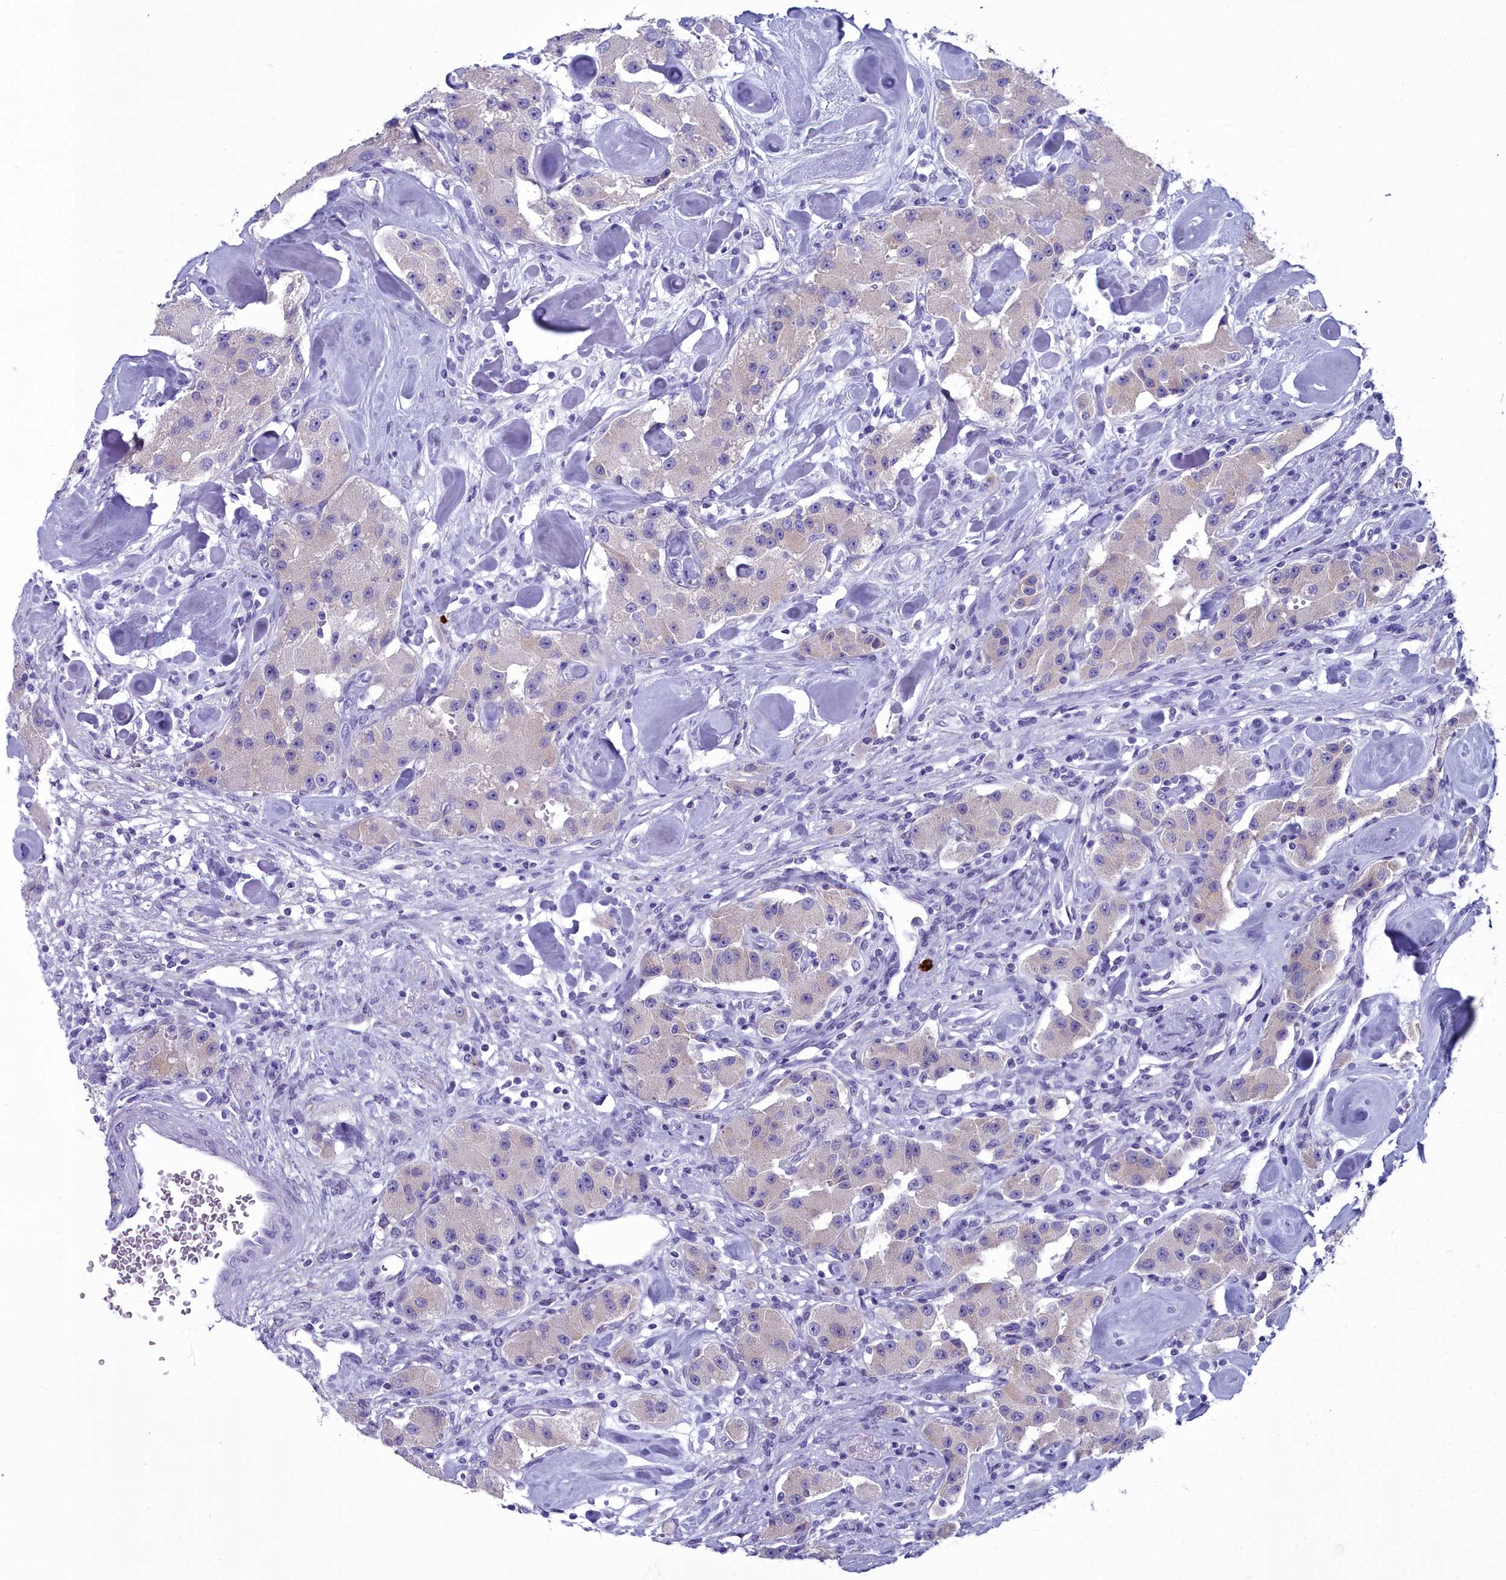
{"staining": {"intensity": "negative", "quantity": "none", "location": "none"}, "tissue": "carcinoid", "cell_type": "Tumor cells", "image_type": "cancer", "snomed": [{"axis": "morphology", "description": "Carcinoid, malignant, NOS"}, {"axis": "topography", "description": "Pancreas"}], "caption": "Tumor cells are negative for brown protein staining in carcinoid.", "gene": "MAP6", "patient": {"sex": "male", "age": 41}}